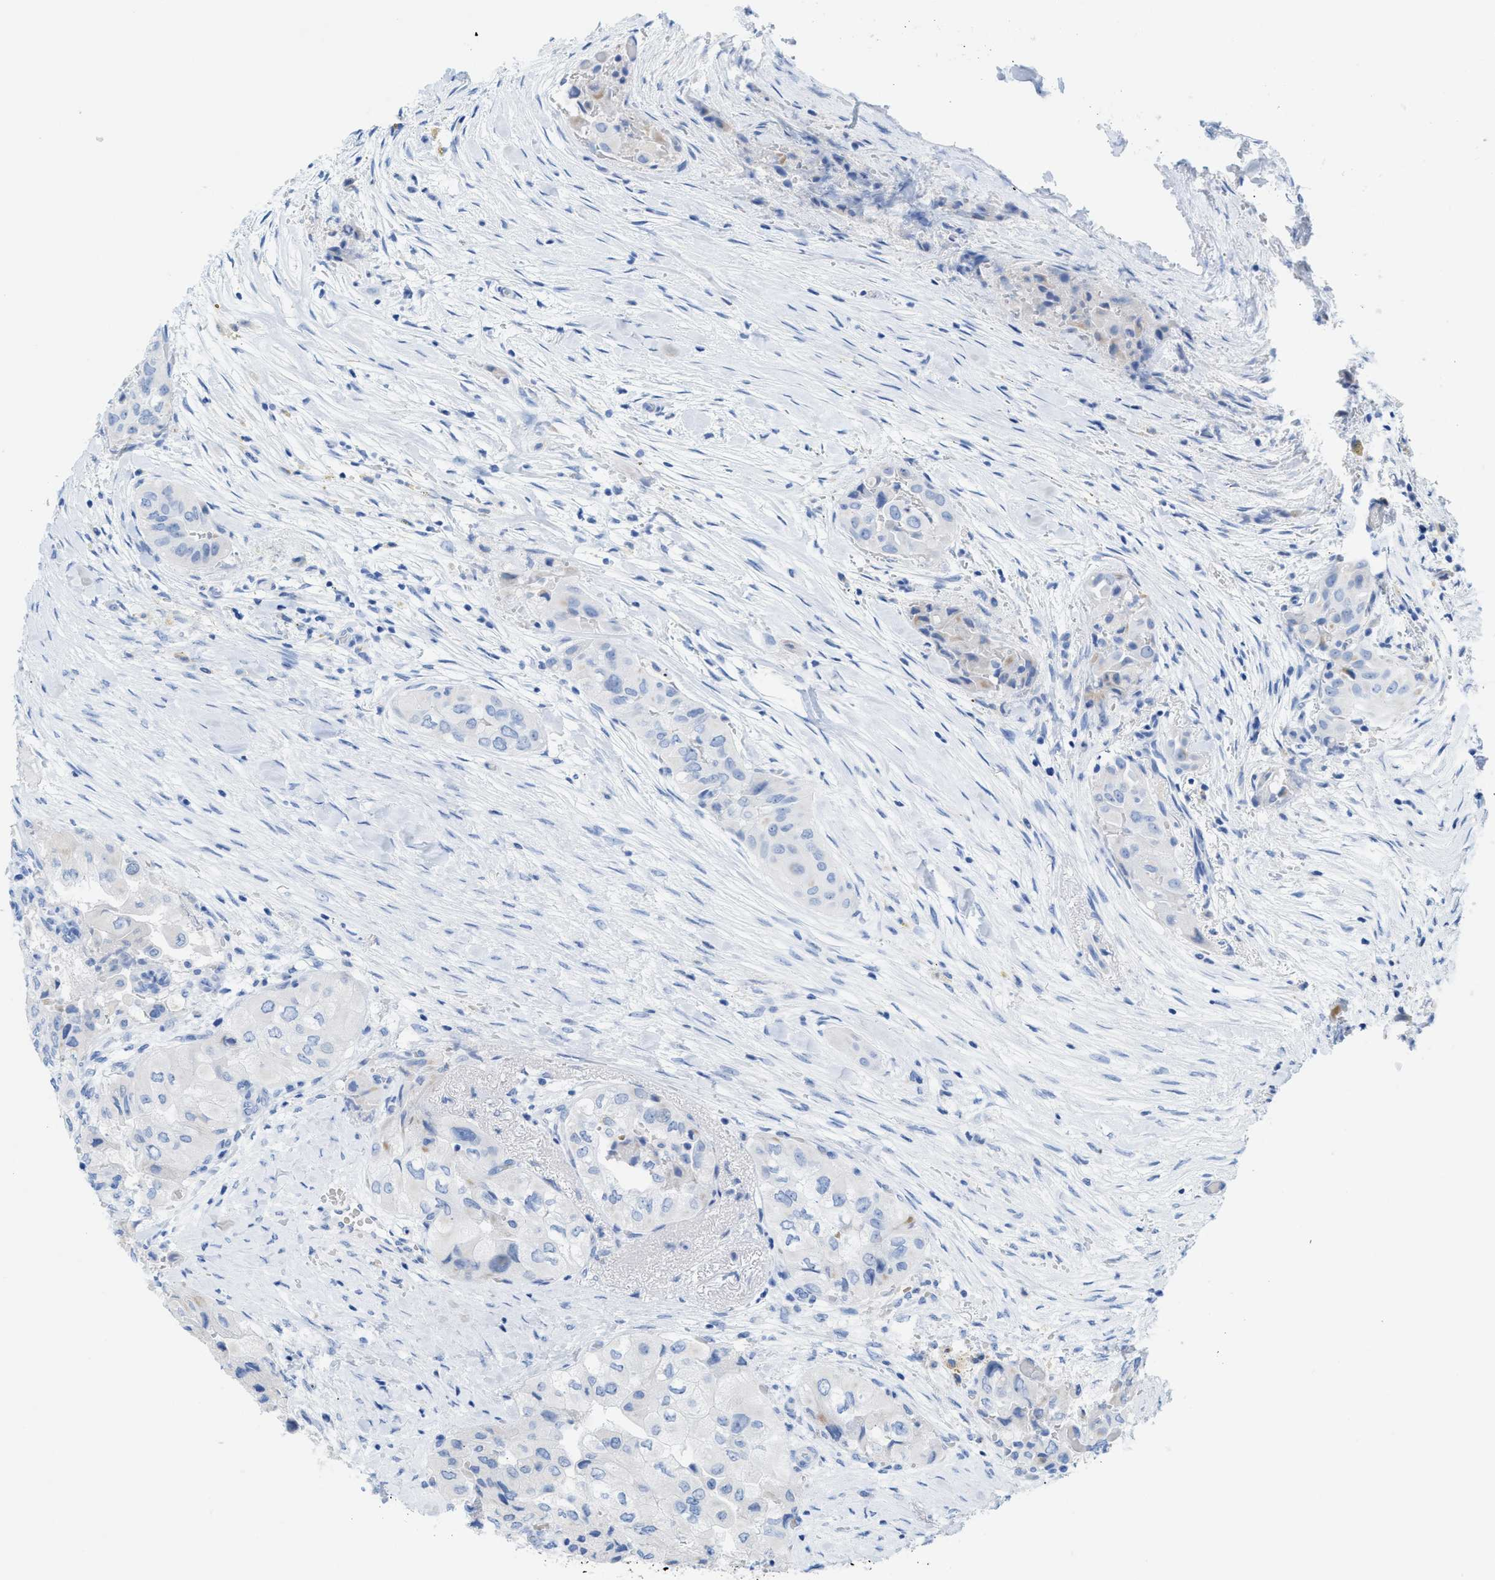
{"staining": {"intensity": "negative", "quantity": "none", "location": "none"}, "tissue": "thyroid cancer", "cell_type": "Tumor cells", "image_type": "cancer", "snomed": [{"axis": "morphology", "description": "Papillary adenocarcinoma, NOS"}, {"axis": "topography", "description": "Thyroid gland"}], "caption": "Tumor cells are negative for protein expression in human papillary adenocarcinoma (thyroid). The staining is performed using DAB (3,3'-diaminobenzidine) brown chromogen with nuclei counter-stained in using hematoxylin.", "gene": "ANKFN1", "patient": {"sex": "female", "age": 59}}